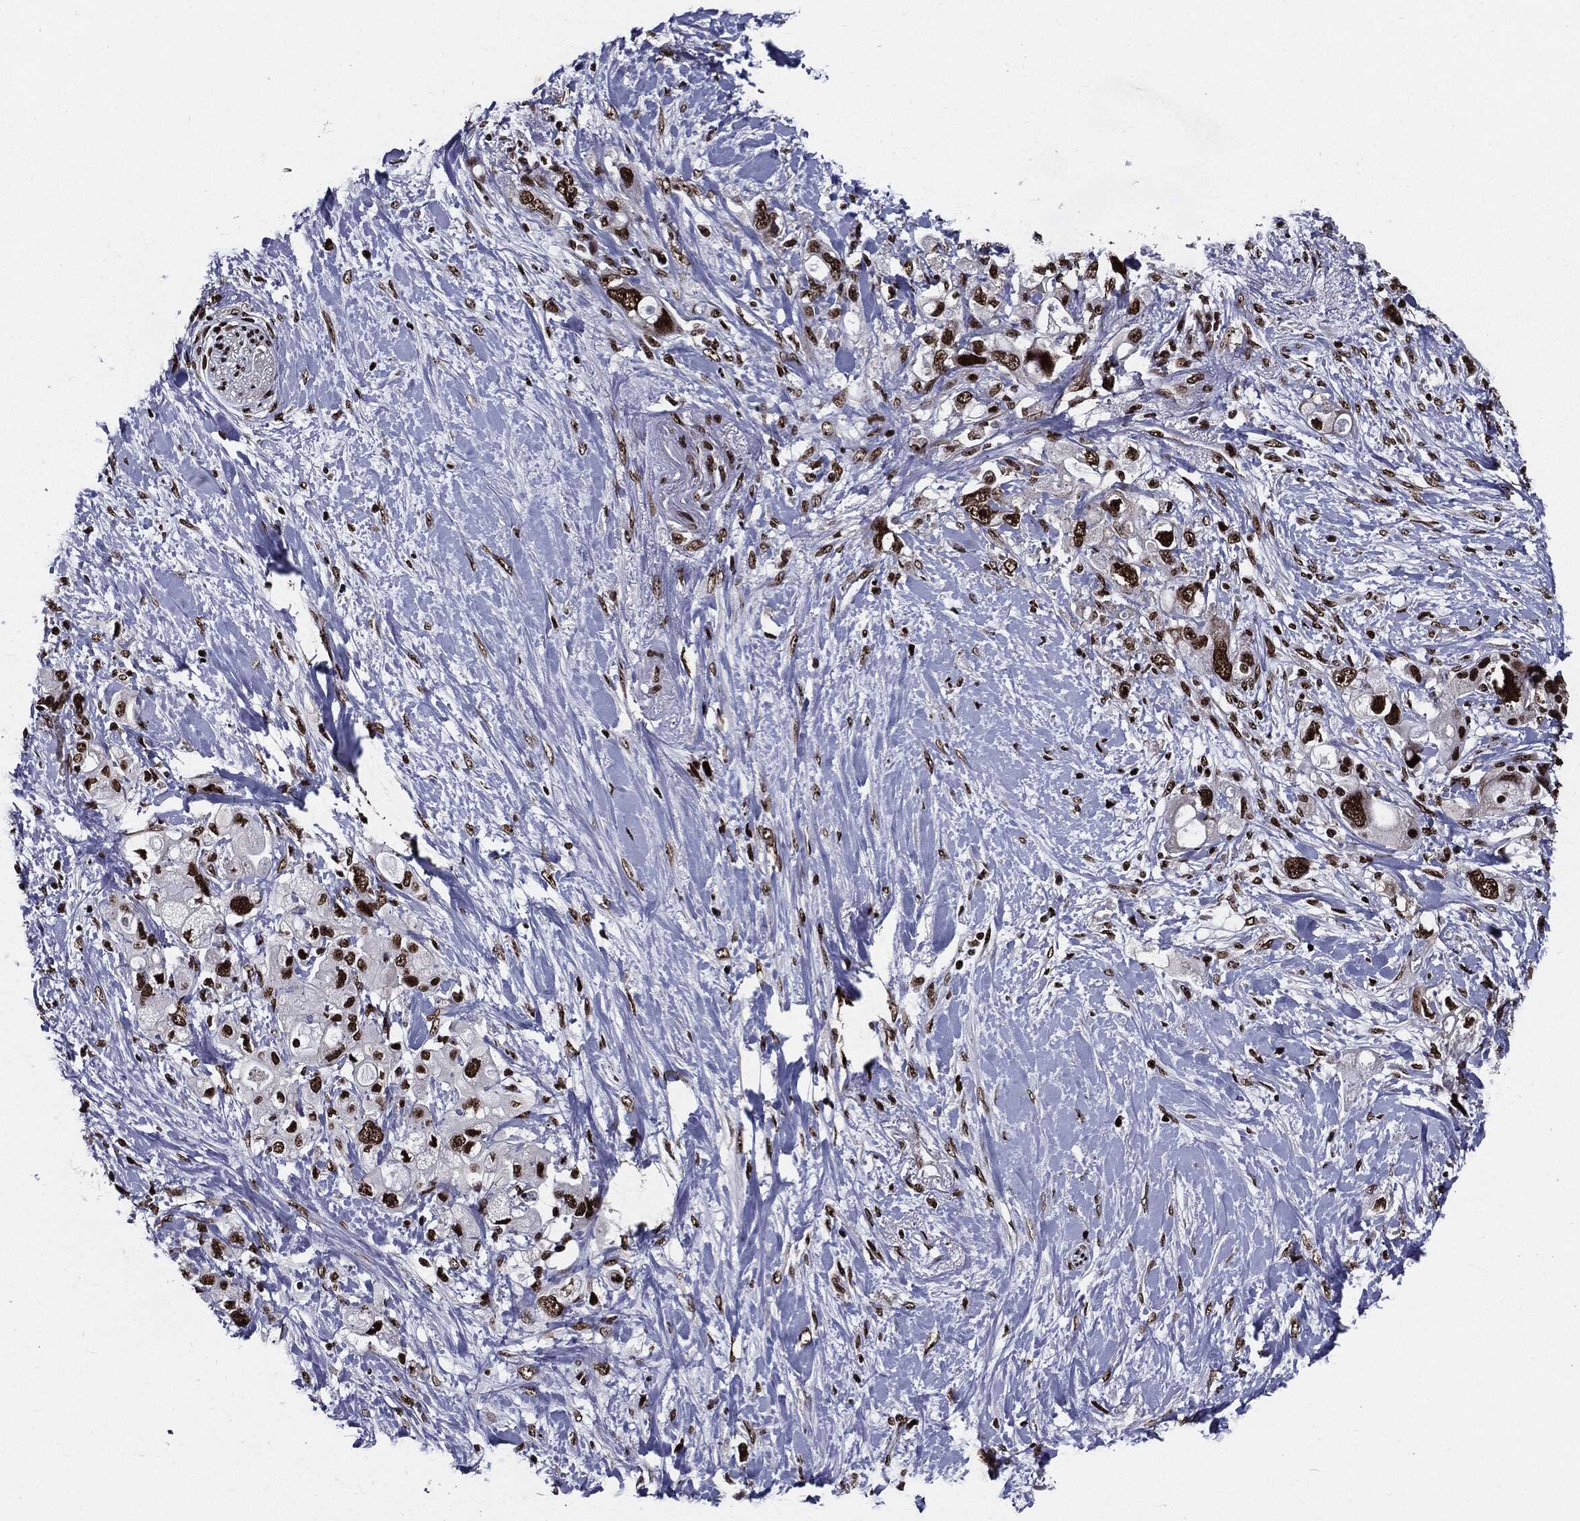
{"staining": {"intensity": "strong", "quantity": ">75%", "location": "nuclear"}, "tissue": "pancreatic cancer", "cell_type": "Tumor cells", "image_type": "cancer", "snomed": [{"axis": "morphology", "description": "Adenocarcinoma, NOS"}, {"axis": "topography", "description": "Pancreas"}], "caption": "Immunohistochemistry (IHC) staining of adenocarcinoma (pancreatic), which exhibits high levels of strong nuclear expression in approximately >75% of tumor cells indicating strong nuclear protein expression. The staining was performed using DAB (brown) for protein detection and nuclei were counterstained in hematoxylin (blue).", "gene": "ZFP91", "patient": {"sex": "female", "age": 56}}